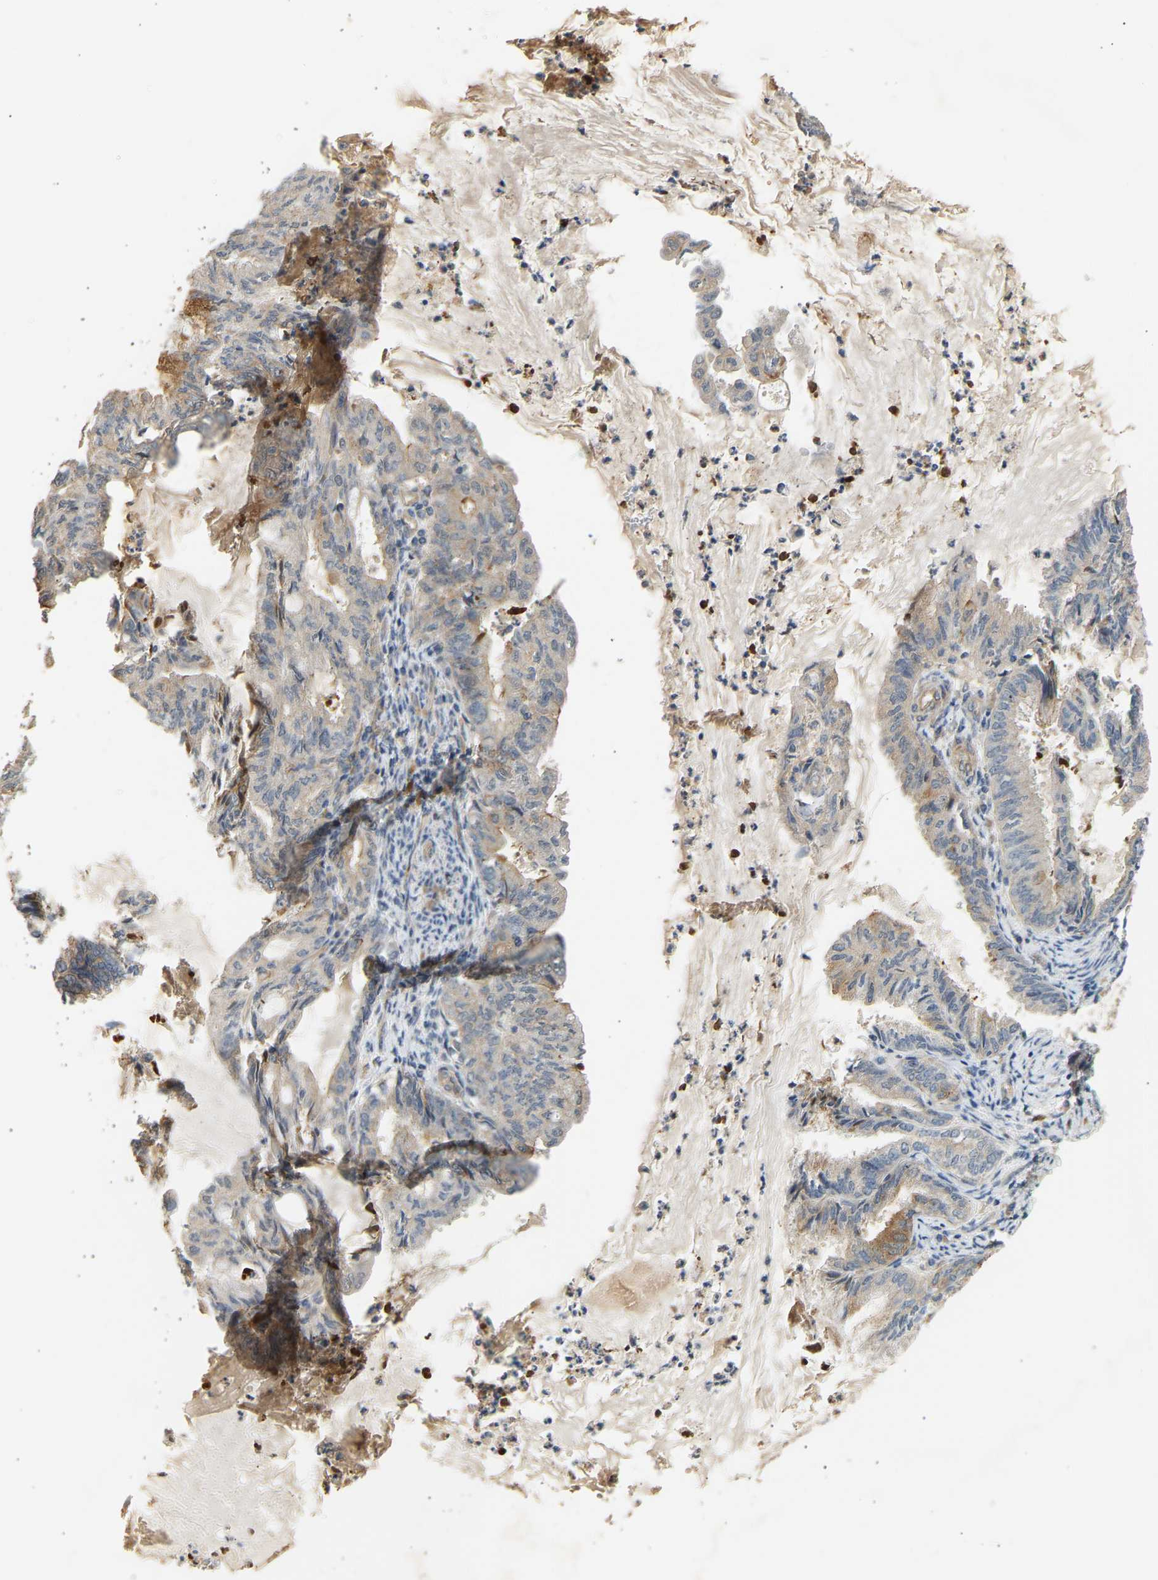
{"staining": {"intensity": "moderate", "quantity": "<25%", "location": "cytoplasmic/membranous"}, "tissue": "endometrial cancer", "cell_type": "Tumor cells", "image_type": "cancer", "snomed": [{"axis": "morphology", "description": "Adenocarcinoma, NOS"}, {"axis": "topography", "description": "Endometrium"}], "caption": "Protein analysis of endometrial adenocarcinoma tissue exhibits moderate cytoplasmic/membranous expression in about <25% of tumor cells. The staining was performed using DAB (3,3'-diaminobenzidine) to visualize the protein expression in brown, while the nuclei were stained in blue with hematoxylin (Magnification: 20x).", "gene": "RGL1", "patient": {"sex": "female", "age": 86}}